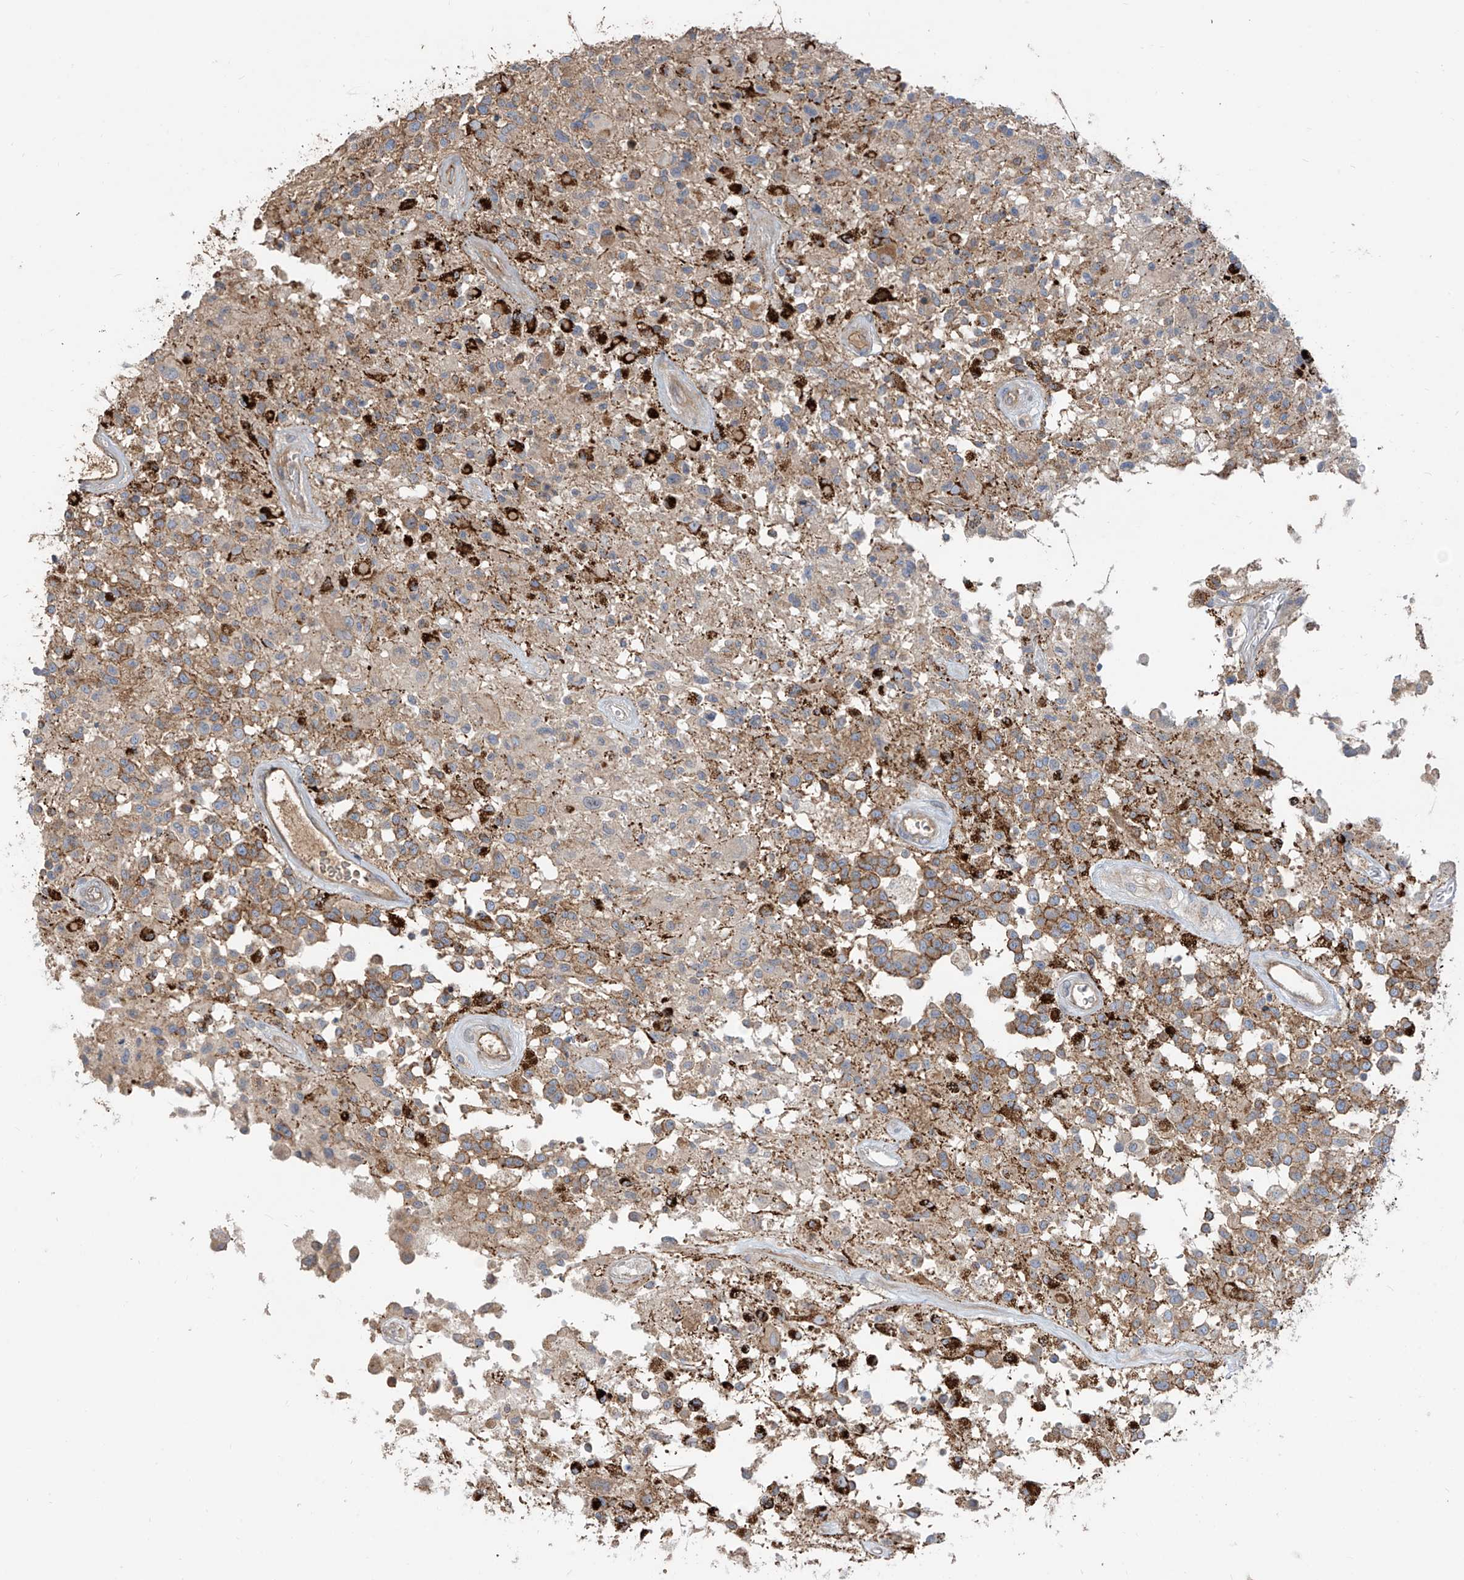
{"staining": {"intensity": "weak", "quantity": "25%-75%", "location": "cytoplasmic/membranous"}, "tissue": "glioma", "cell_type": "Tumor cells", "image_type": "cancer", "snomed": [{"axis": "morphology", "description": "Glioma, malignant, High grade"}, {"axis": "morphology", "description": "Glioblastoma, NOS"}, {"axis": "topography", "description": "Brain"}], "caption": "A brown stain highlights weak cytoplasmic/membranous staining of a protein in human glioblastoma tumor cells. The protein of interest is shown in brown color, while the nuclei are stained blue.", "gene": "ABTB1", "patient": {"sex": "male", "age": 60}}